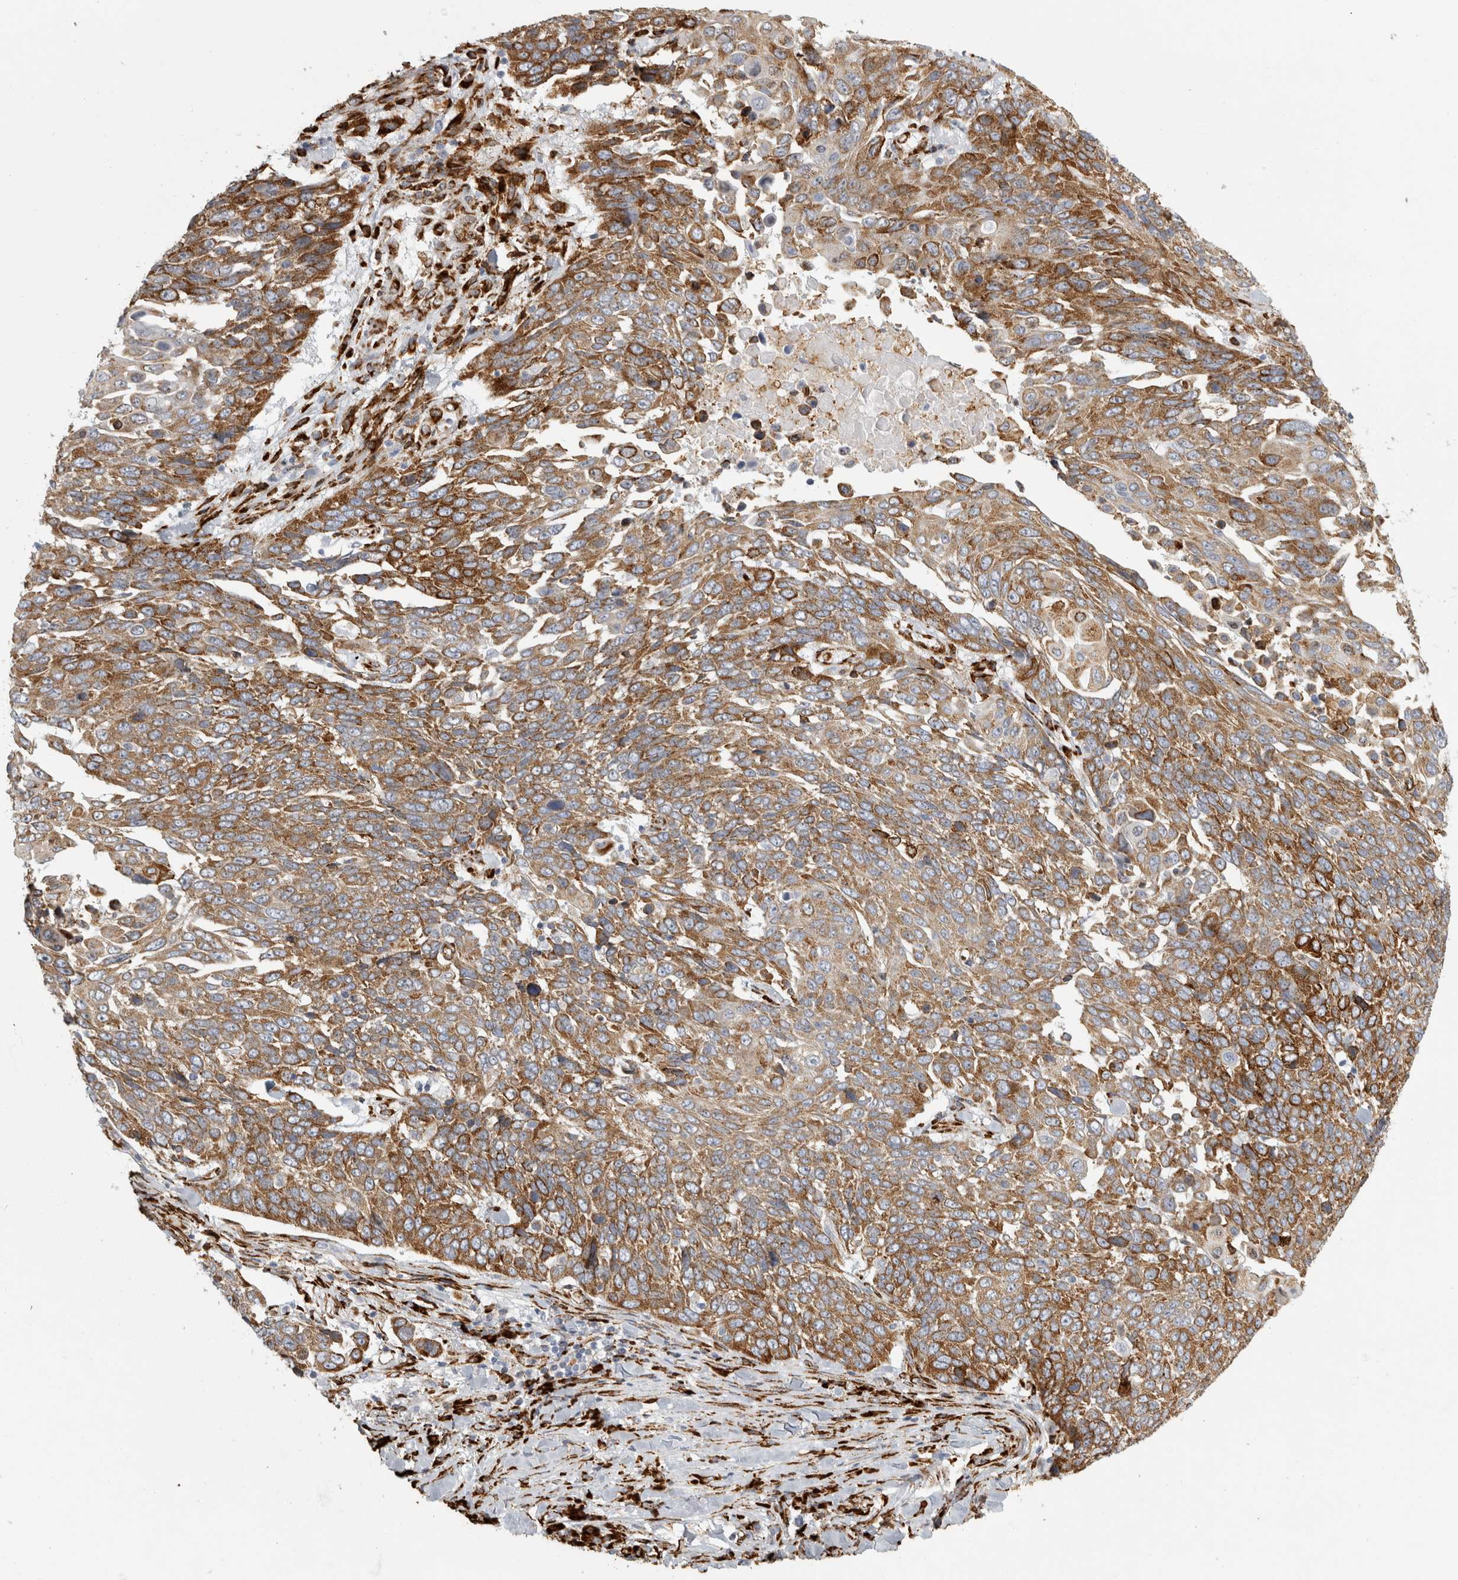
{"staining": {"intensity": "moderate", "quantity": ">75%", "location": "cytoplasmic/membranous"}, "tissue": "lung cancer", "cell_type": "Tumor cells", "image_type": "cancer", "snomed": [{"axis": "morphology", "description": "Squamous cell carcinoma, NOS"}, {"axis": "topography", "description": "Lung"}], "caption": "Protein expression analysis of human lung cancer (squamous cell carcinoma) reveals moderate cytoplasmic/membranous expression in about >75% of tumor cells.", "gene": "OSTN", "patient": {"sex": "male", "age": 66}}